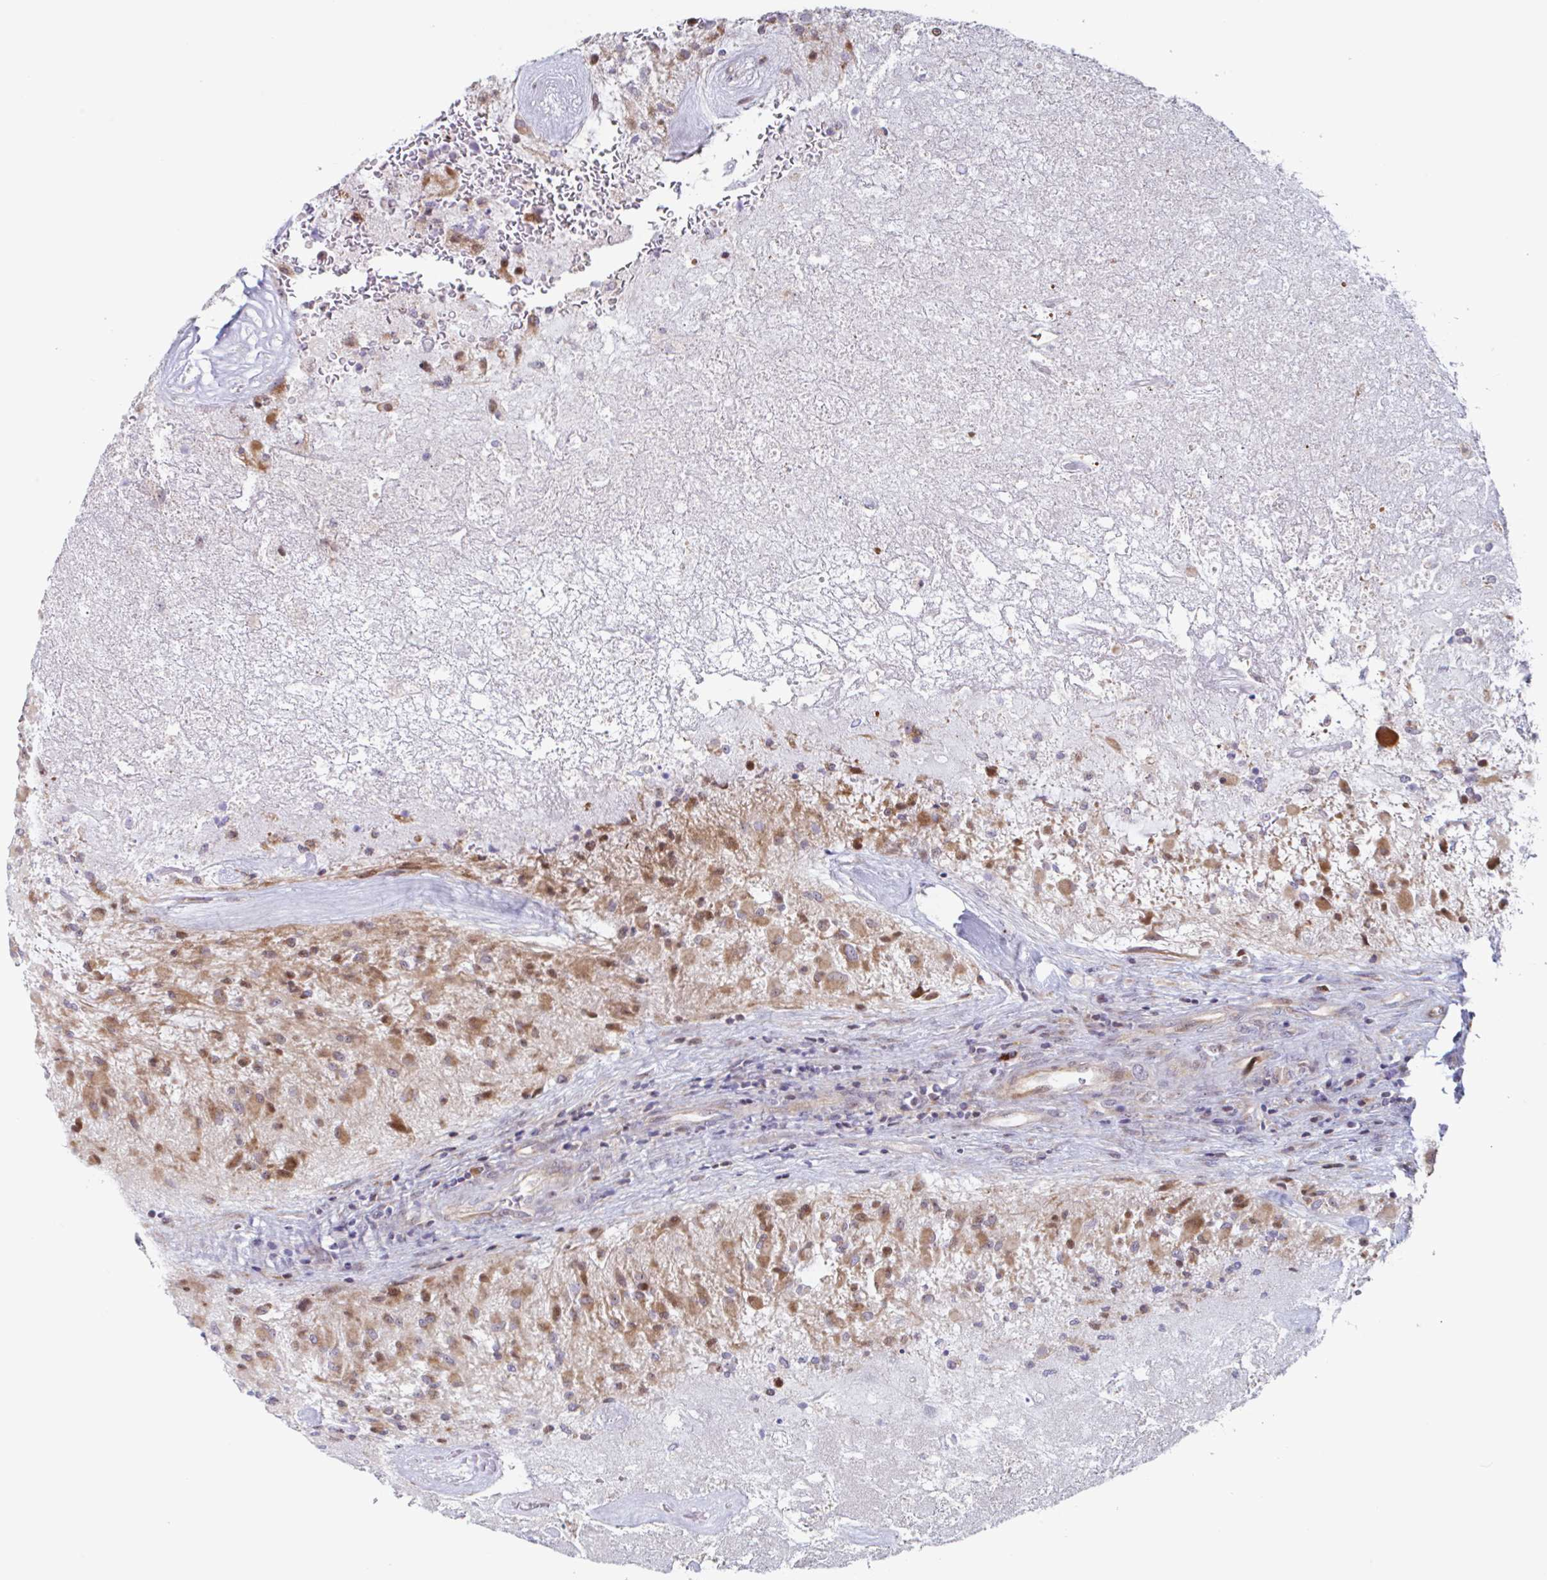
{"staining": {"intensity": "moderate", "quantity": ">75%", "location": "cytoplasmic/membranous"}, "tissue": "glioma", "cell_type": "Tumor cells", "image_type": "cancer", "snomed": [{"axis": "morphology", "description": "Glioma, malignant, High grade"}, {"axis": "topography", "description": "Brain"}], "caption": "Immunohistochemical staining of glioma displays medium levels of moderate cytoplasmic/membranous protein staining in about >75% of tumor cells. The staining was performed using DAB, with brown indicating positive protein expression. Nuclei are stained blue with hematoxylin.", "gene": "DUXA", "patient": {"sex": "female", "age": 67}}